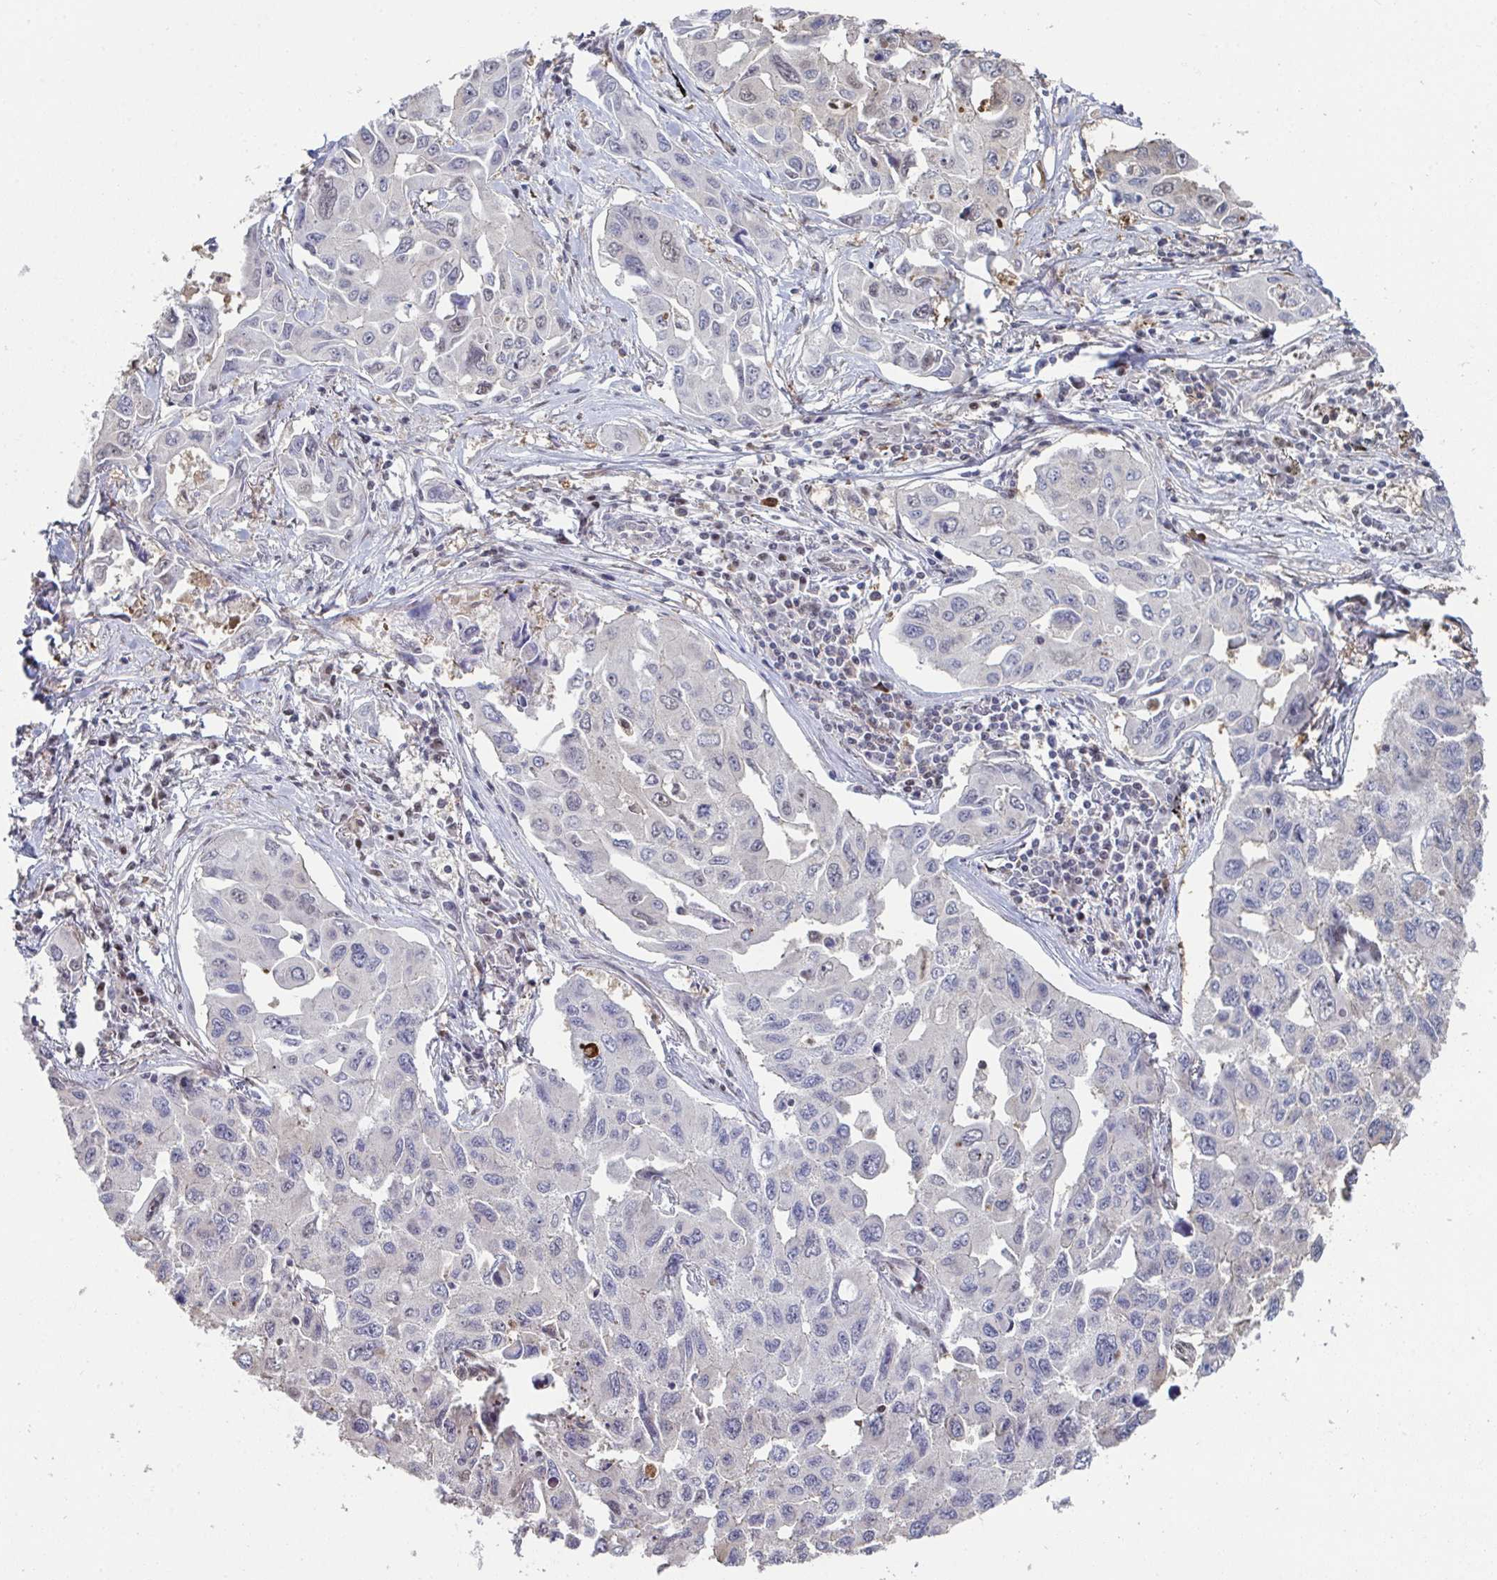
{"staining": {"intensity": "negative", "quantity": "none", "location": "none"}, "tissue": "lung cancer", "cell_type": "Tumor cells", "image_type": "cancer", "snomed": [{"axis": "morphology", "description": "Adenocarcinoma, NOS"}, {"axis": "topography", "description": "Lung"}], "caption": "This is an immunohistochemistry (IHC) micrograph of lung adenocarcinoma. There is no positivity in tumor cells.", "gene": "ACD", "patient": {"sex": "male", "age": 64}}